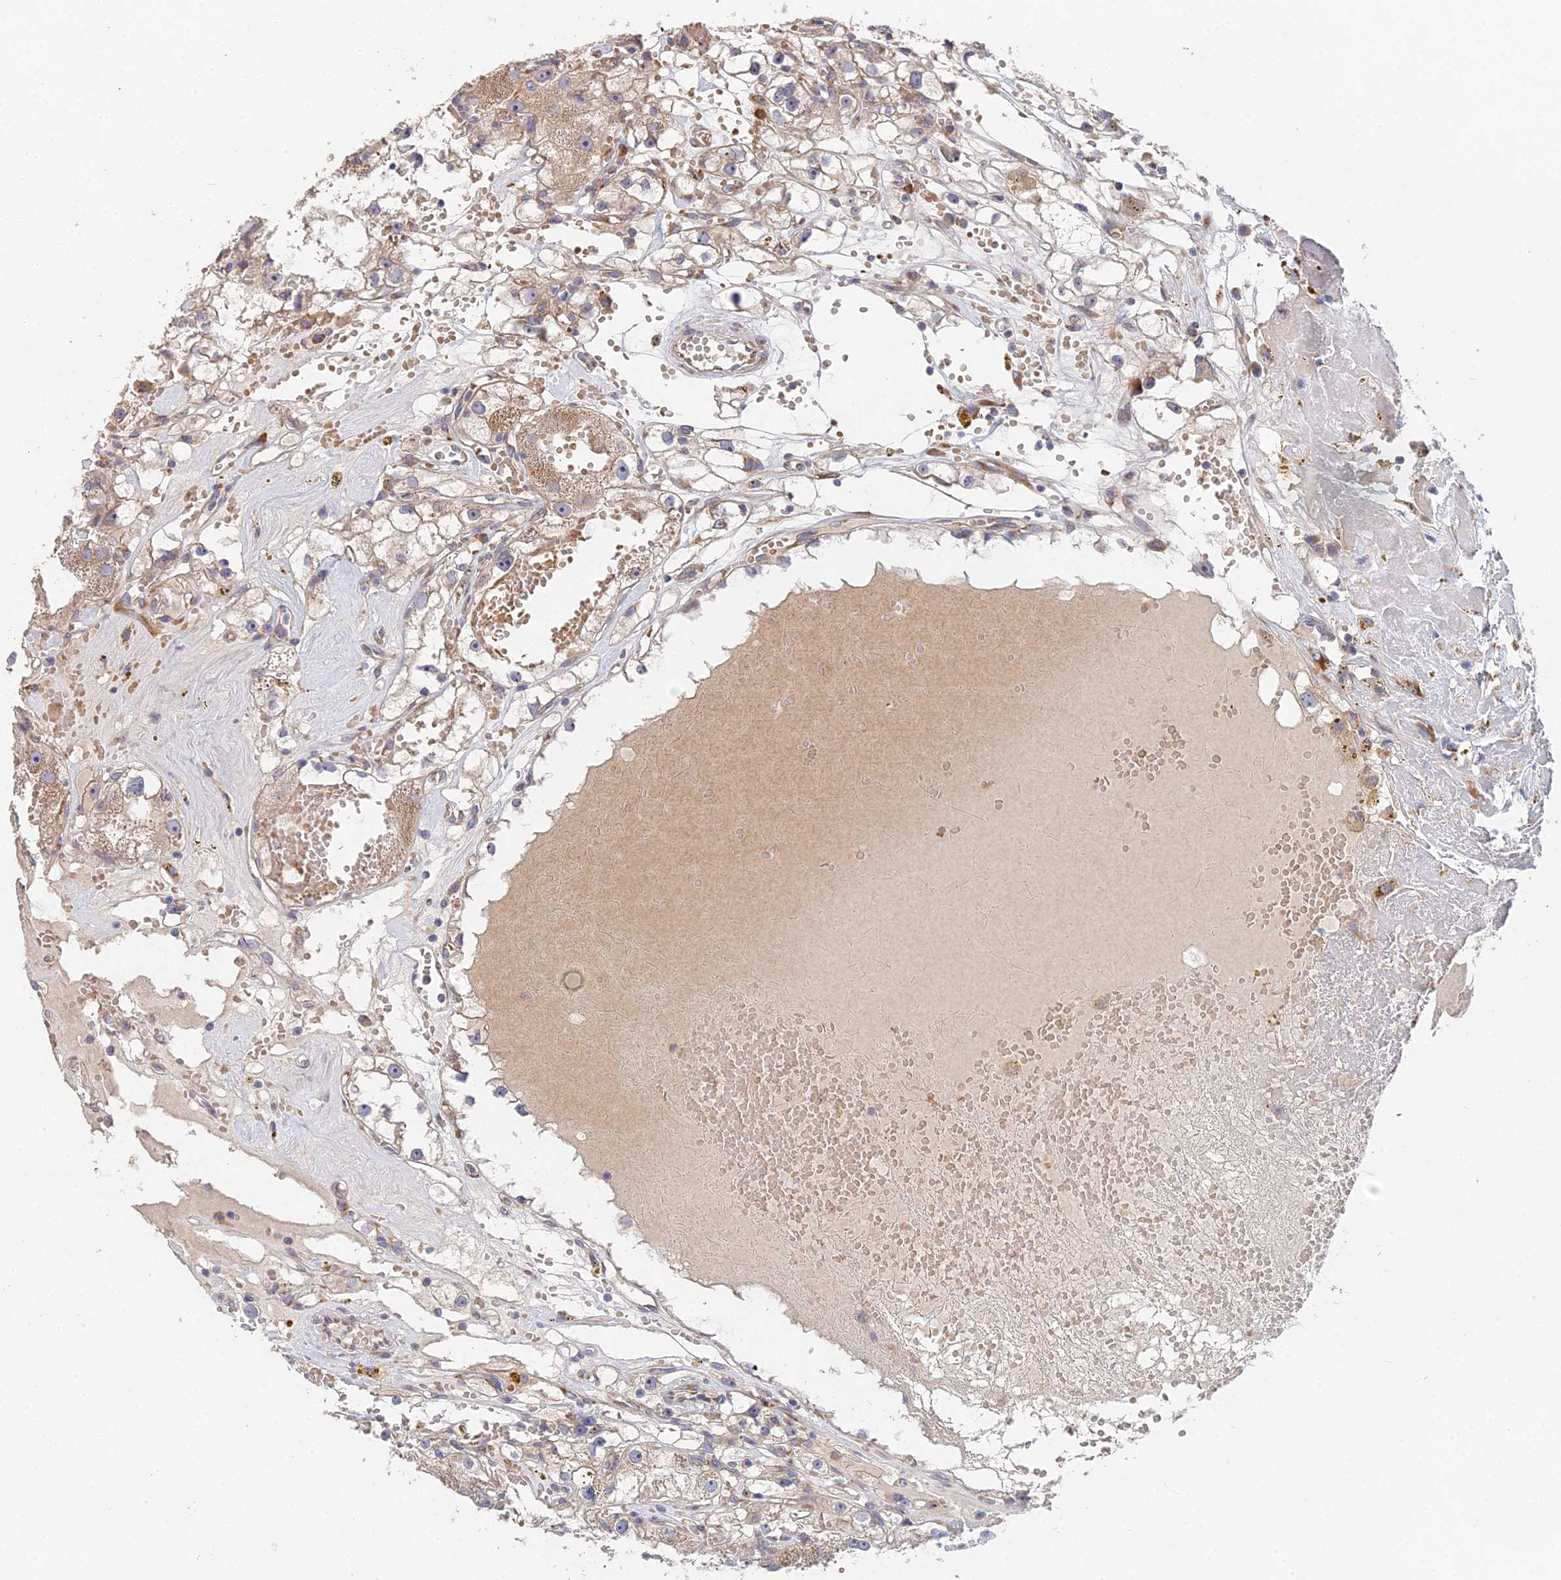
{"staining": {"intensity": "weak", "quantity": "<25%", "location": "cytoplasmic/membranous"}, "tissue": "renal cancer", "cell_type": "Tumor cells", "image_type": "cancer", "snomed": [{"axis": "morphology", "description": "Adenocarcinoma, NOS"}, {"axis": "topography", "description": "Kidney"}], "caption": "Tumor cells show no significant positivity in renal cancer.", "gene": "ELOF1", "patient": {"sex": "male", "age": 56}}